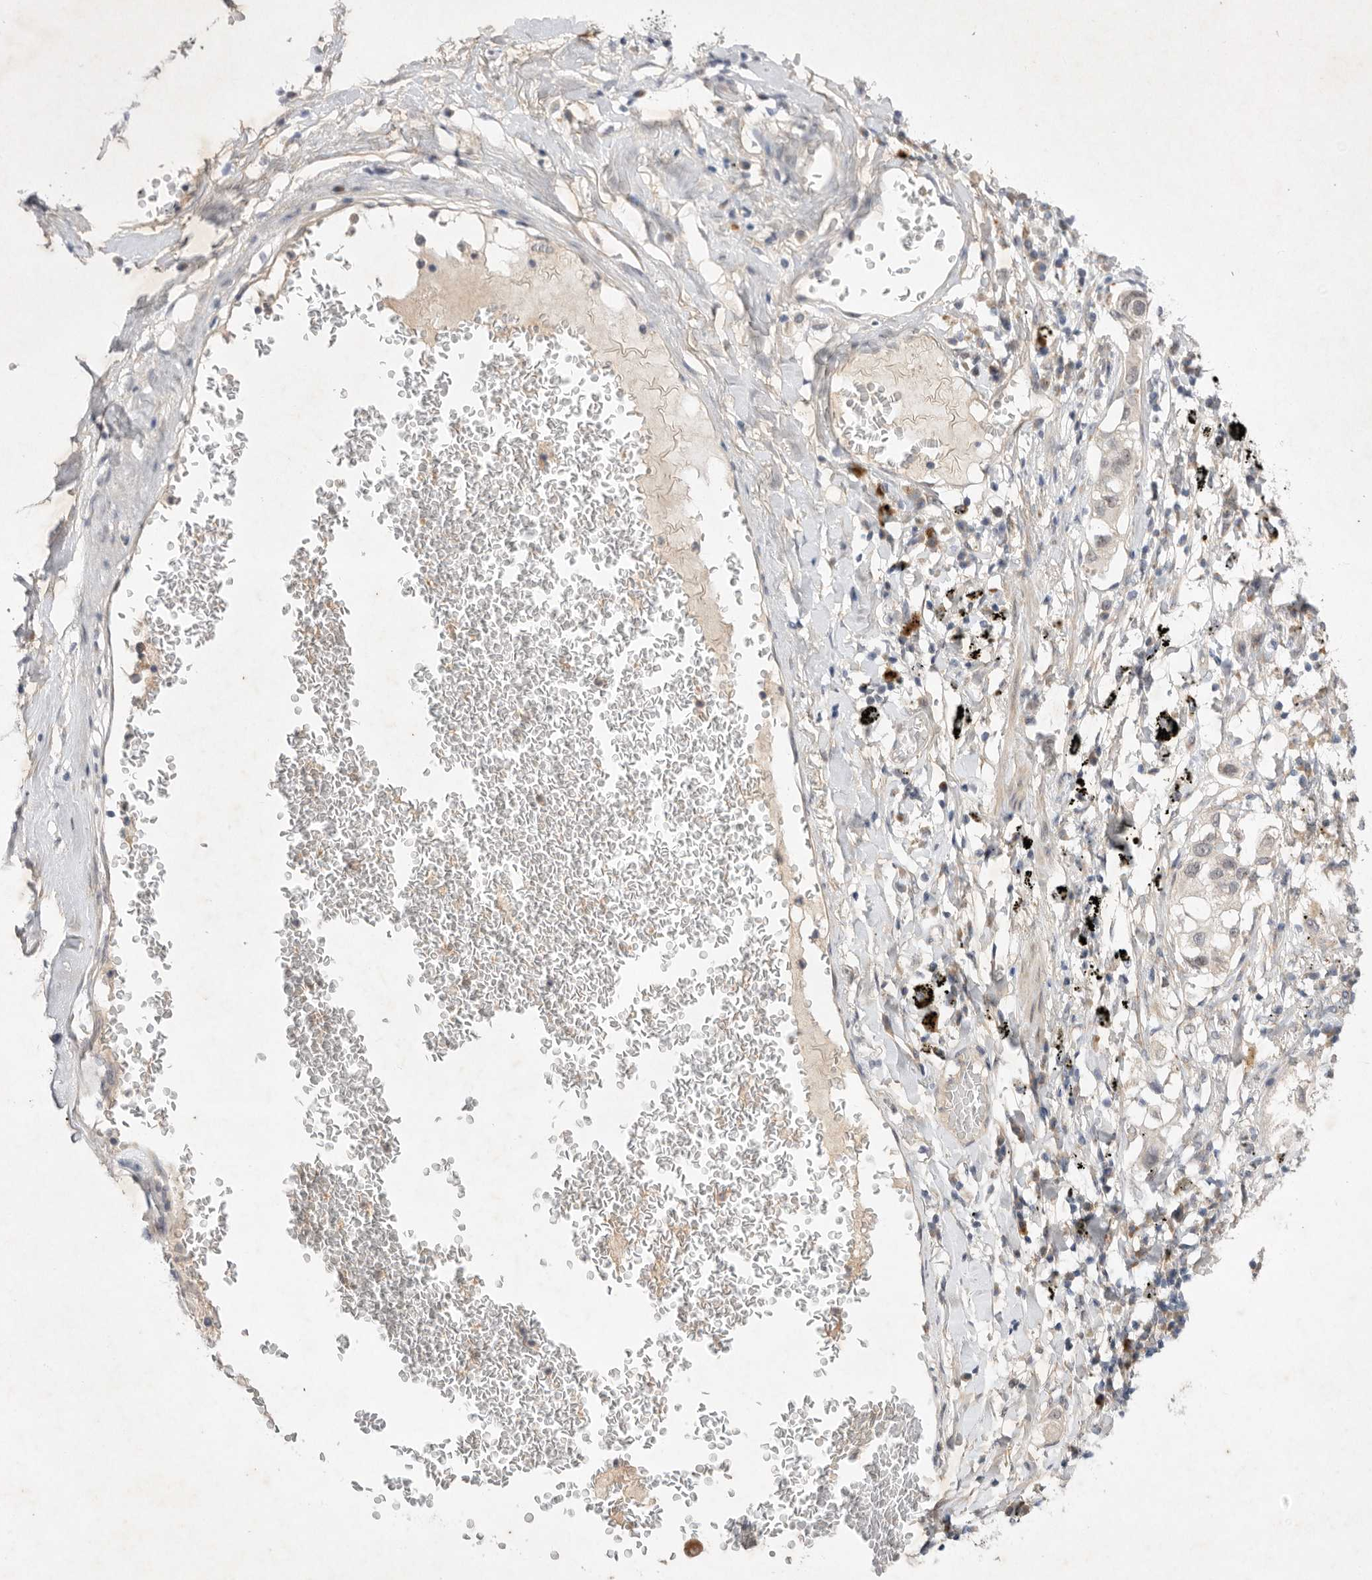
{"staining": {"intensity": "negative", "quantity": "none", "location": "none"}, "tissue": "lung cancer", "cell_type": "Tumor cells", "image_type": "cancer", "snomed": [{"axis": "morphology", "description": "Adenocarcinoma, NOS"}, {"axis": "topography", "description": "Lung"}], "caption": "Photomicrograph shows no protein positivity in tumor cells of lung adenocarcinoma tissue. (DAB (3,3'-diaminobenzidine) immunohistochemistry, high magnification).", "gene": "PTPDC1", "patient": {"sex": "male", "age": 63}}